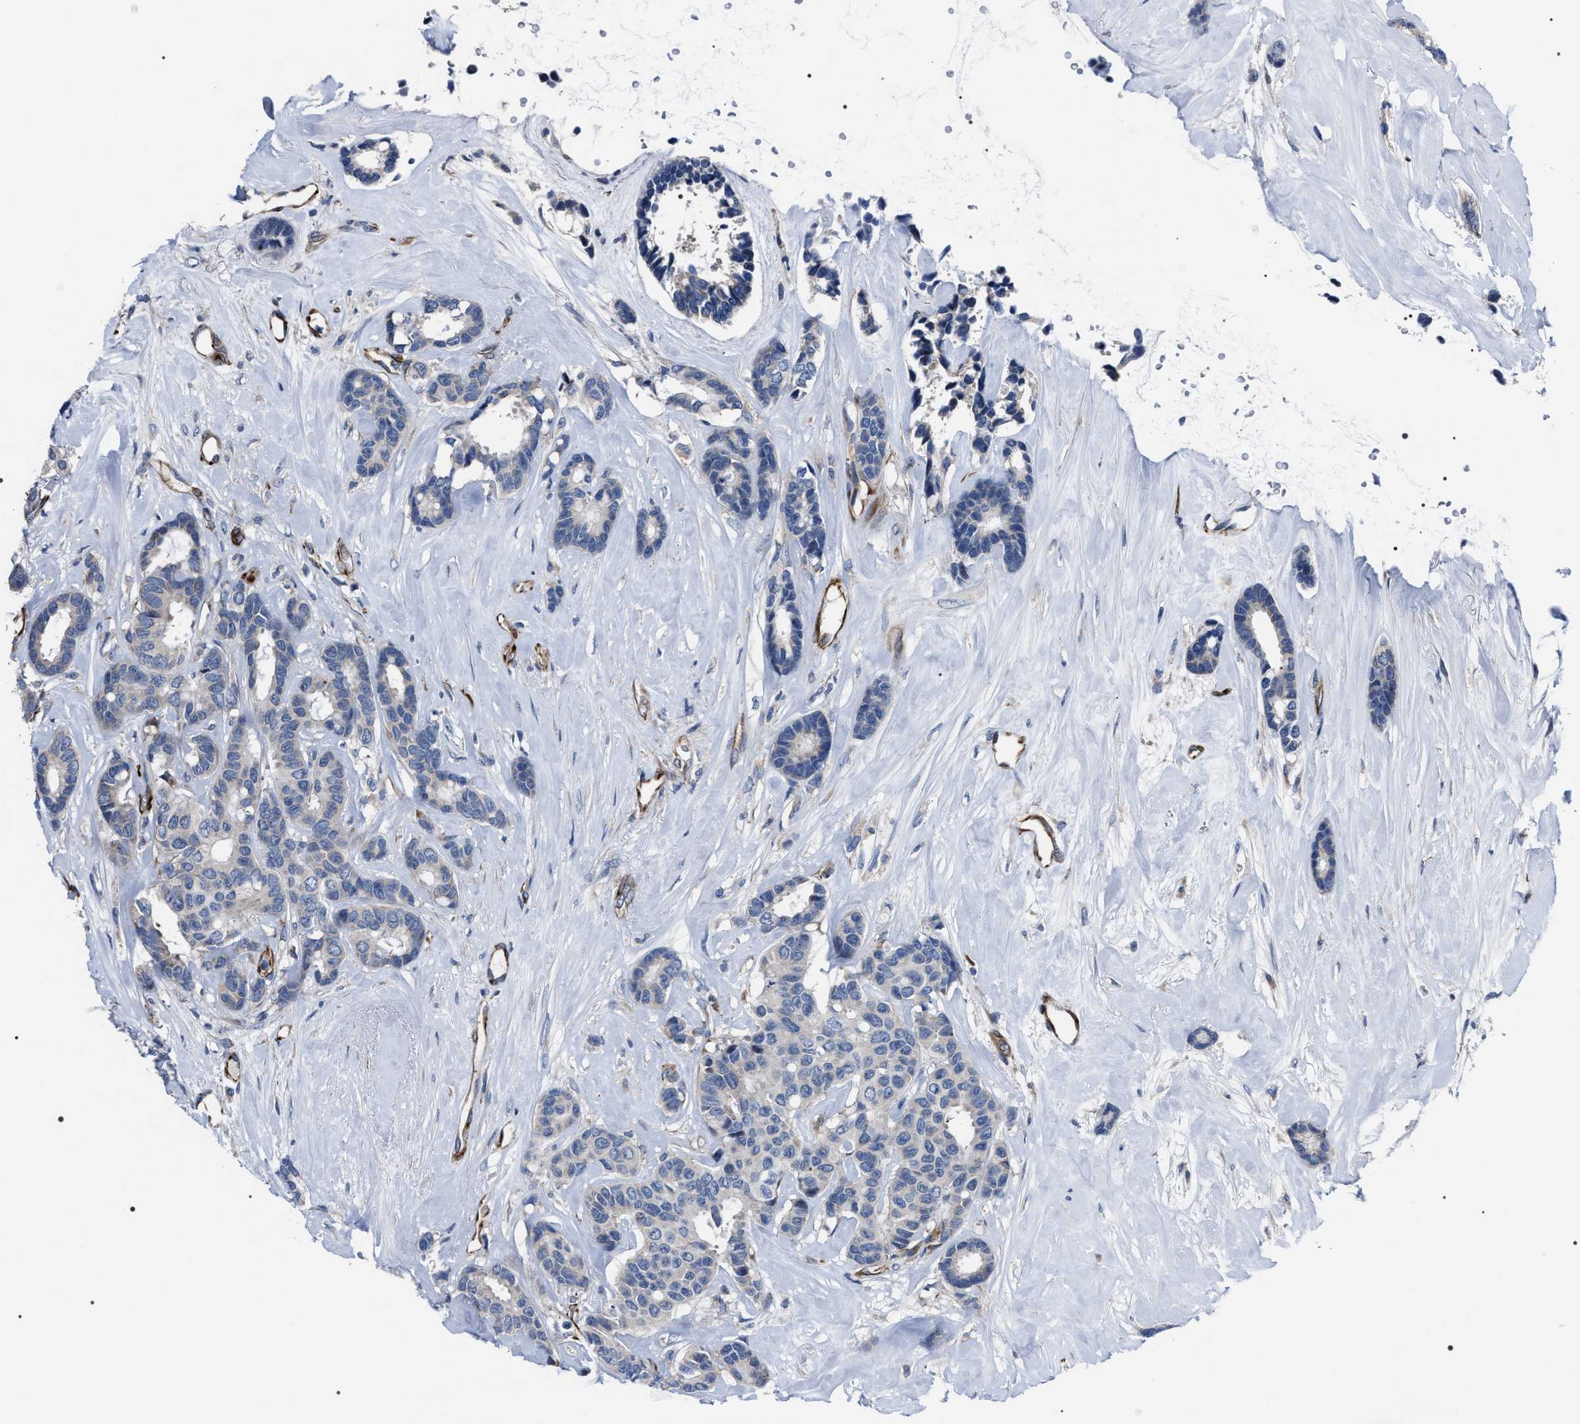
{"staining": {"intensity": "negative", "quantity": "none", "location": "none"}, "tissue": "breast cancer", "cell_type": "Tumor cells", "image_type": "cancer", "snomed": [{"axis": "morphology", "description": "Duct carcinoma"}, {"axis": "topography", "description": "Breast"}], "caption": "This histopathology image is of invasive ductal carcinoma (breast) stained with immunohistochemistry to label a protein in brown with the nuclei are counter-stained blue. There is no staining in tumor cells.", "gene": "PKD1L1", "patient": {"sex": "female", "age": 87}}